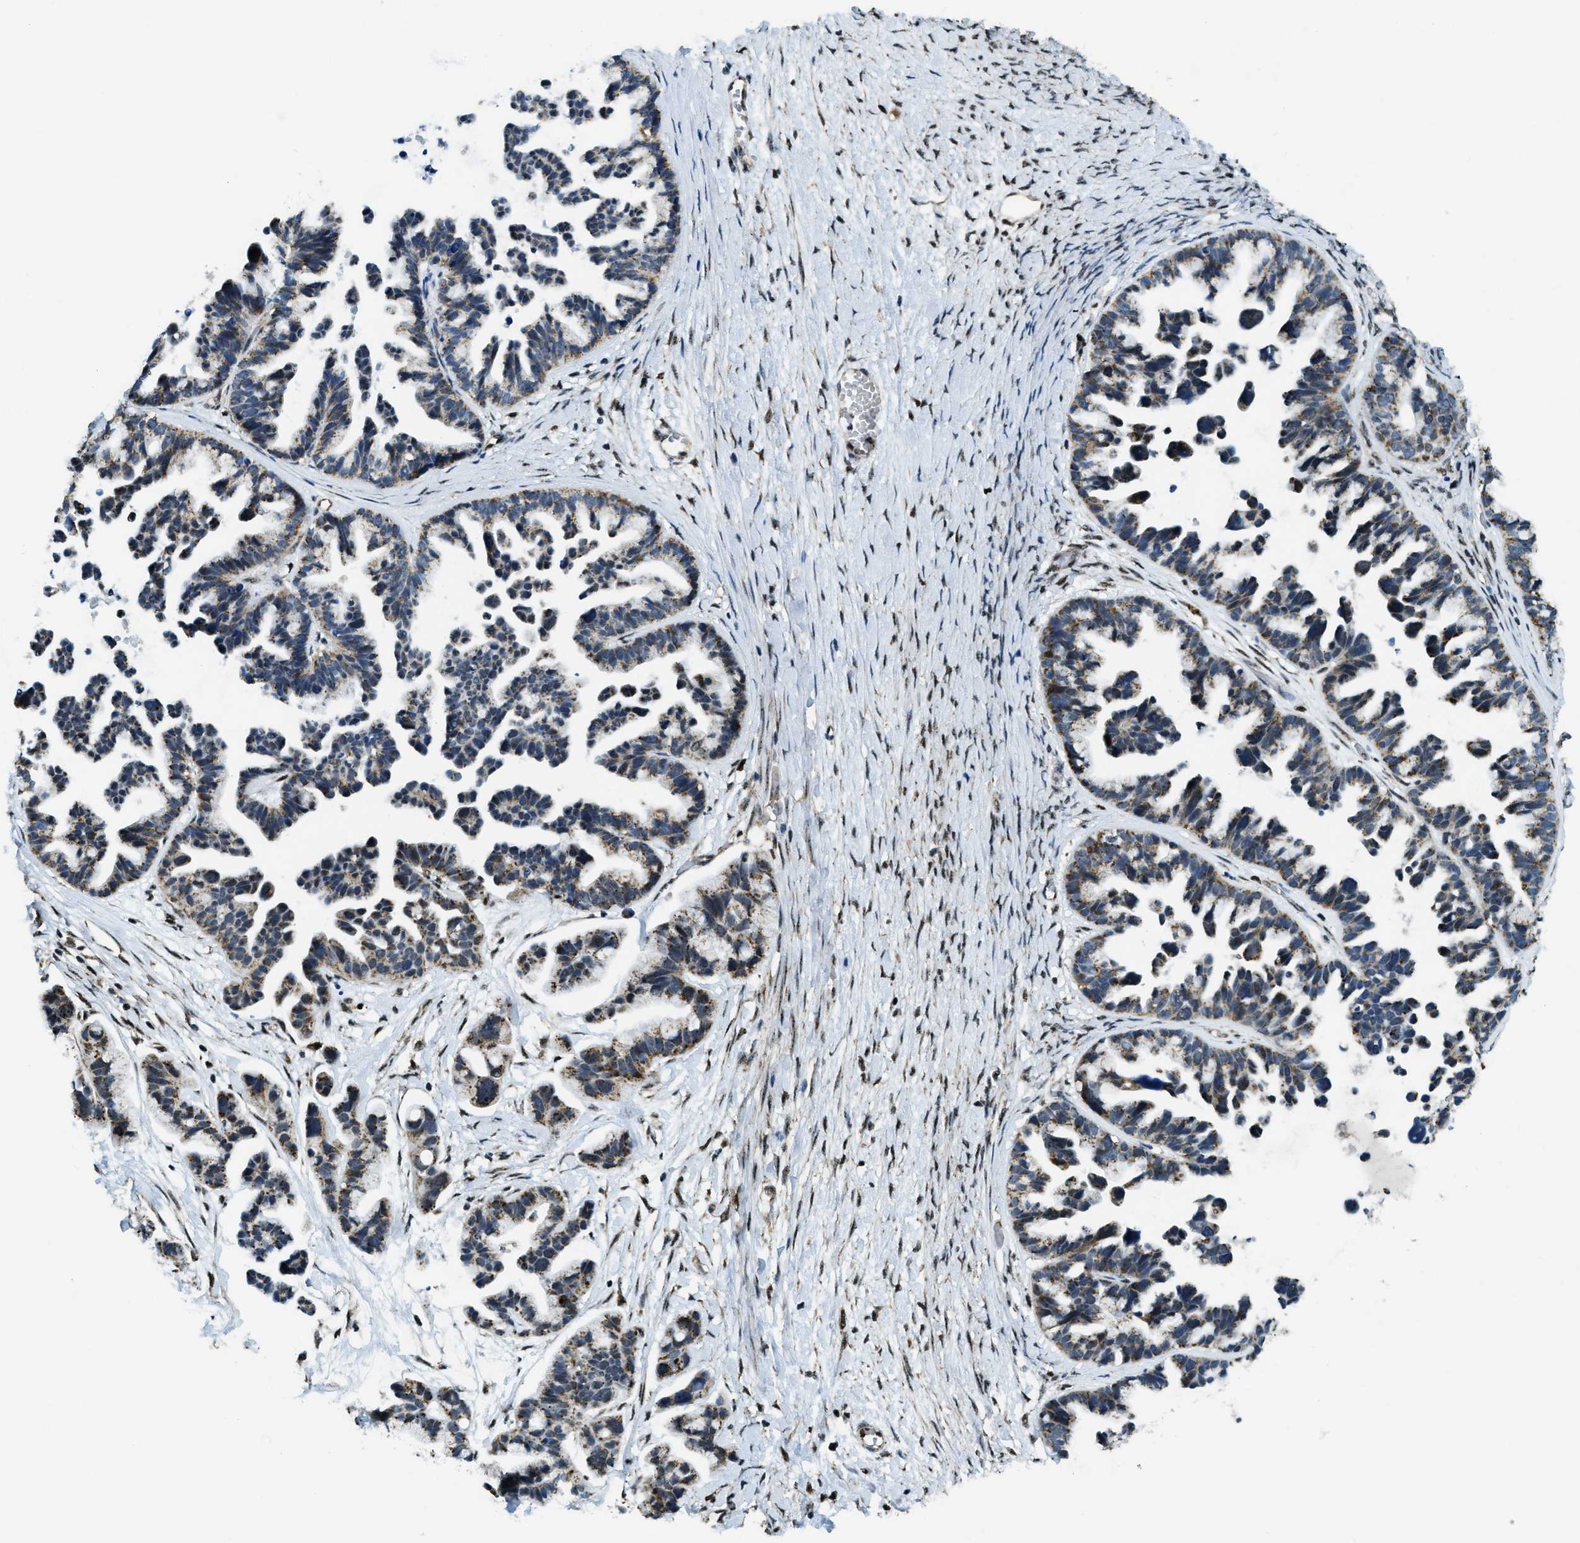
{"staining": {"intensity": "moderate", "quantity": "25%-75%", "location": "cytoplasmic/membranous,nuclear"}, "tissue": "ovarian cancer", "cell_type": "Tumor cells", "image_type": "cancer", "snomed": [{"axis": "morphology", "description": "Cystadenocarcinoma, serous, NOS"}, {"axis": "topography", "description": "Ovary"}], "caption": "There is medium levels of moderate cytoplasmic/membranous and nuclear expression in tumor cells of ovarian cancer, as demonstrated by immunohistochemical staining (brown color).", "gene": "SP100", "patient": {"sex": "female", "age": 56}}